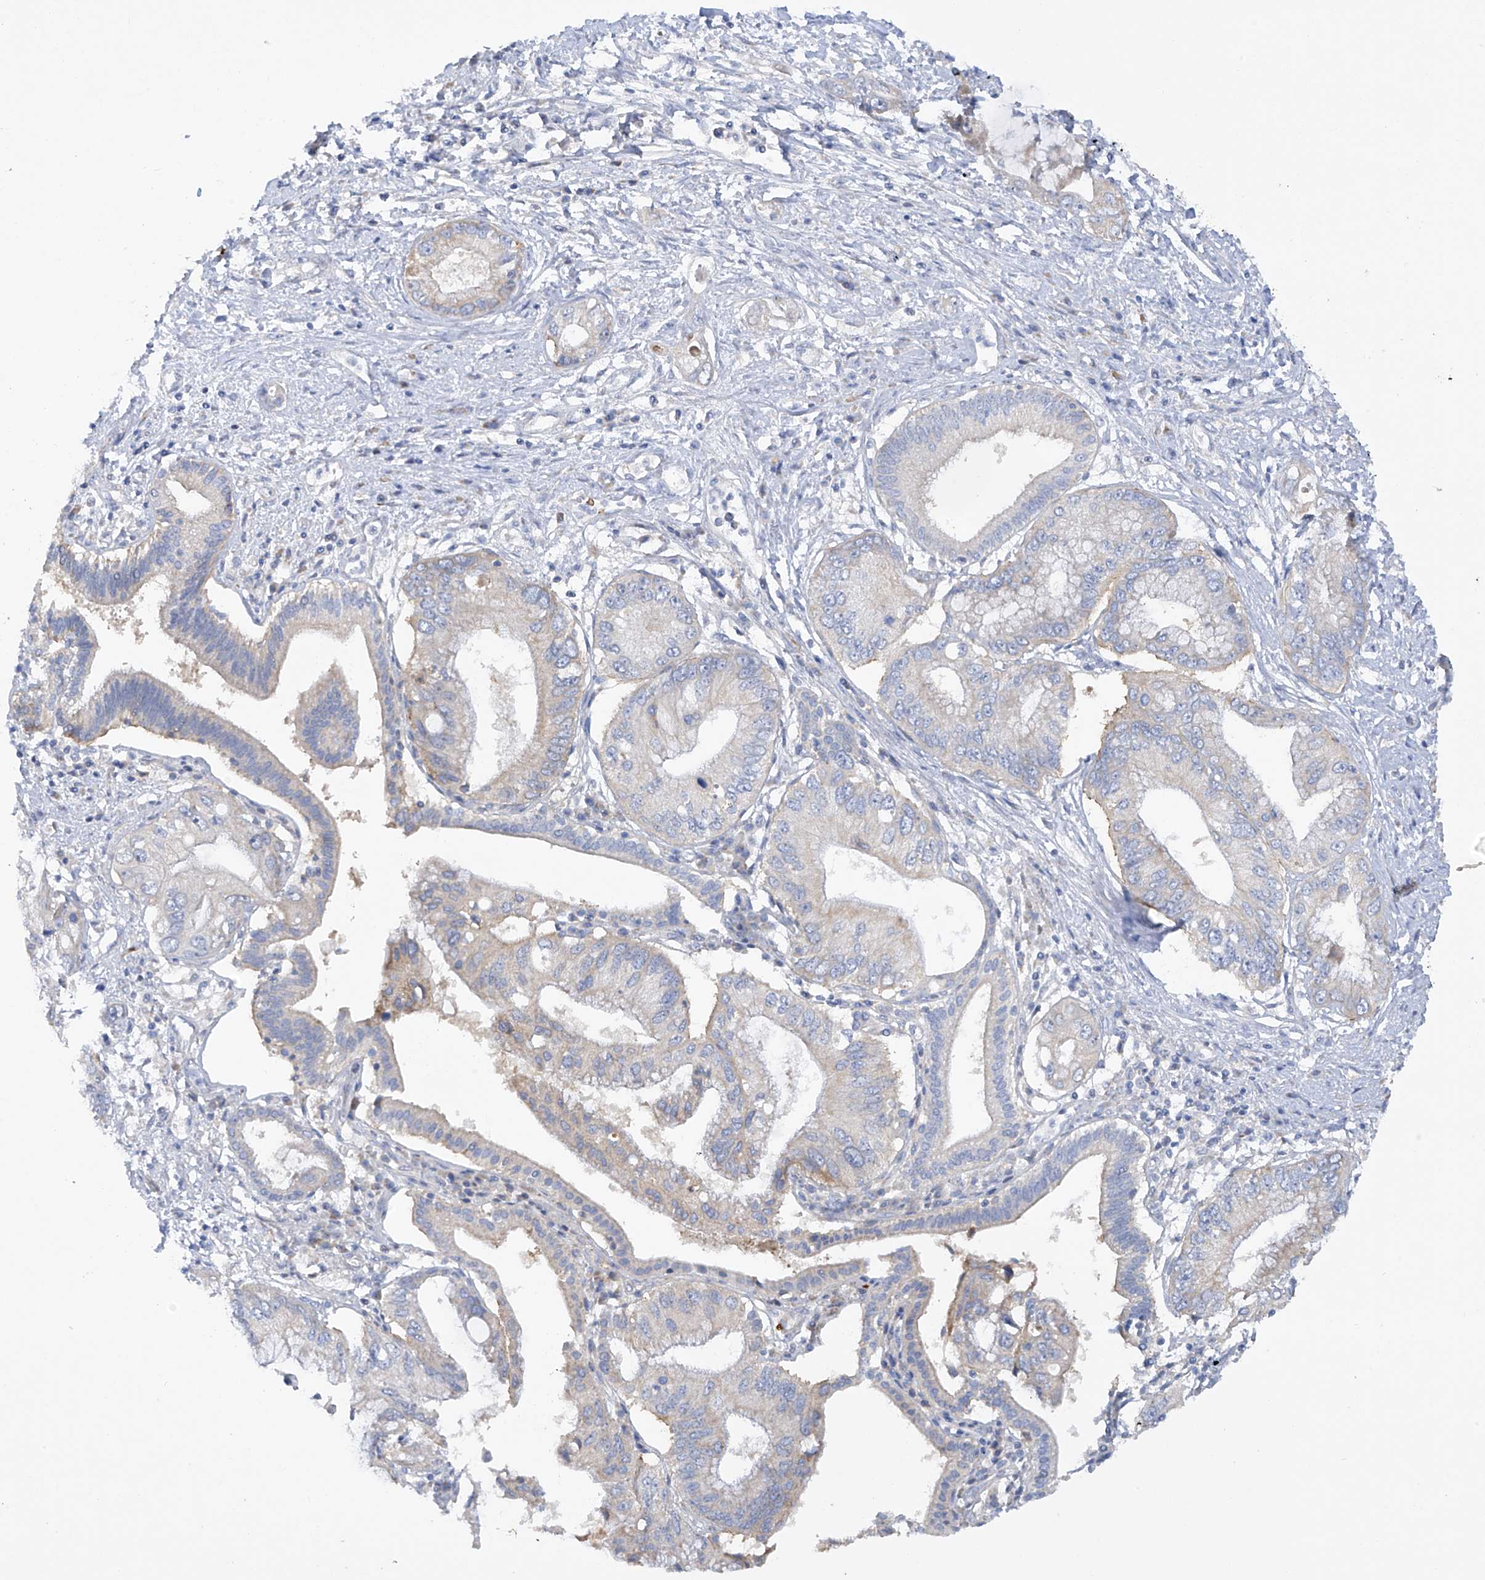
{"staining": {"intensity": "weak", "quantity": "<25%", "location": "cytoplasmic/membranous"}, "tissue": "pancreatic cancer", "cell_type": "Tumor cells", "image_type": "cancer", "snomed": [{"axis": "morphology", "description": "Inflammation, NOS"}, {"axis": "morphology", "description": "Adenocarcinoma, NOS"}, {"axis": "topography", "description": "Pancreas"}], "caption": "Immunohistochemistry (IHC) micrograph of human pancreatic cancer stained for a protein (brown), which displays no positivity in tumor cells.", "gene": "METTL18", "patient": {"sex": "female", "age": 56}}